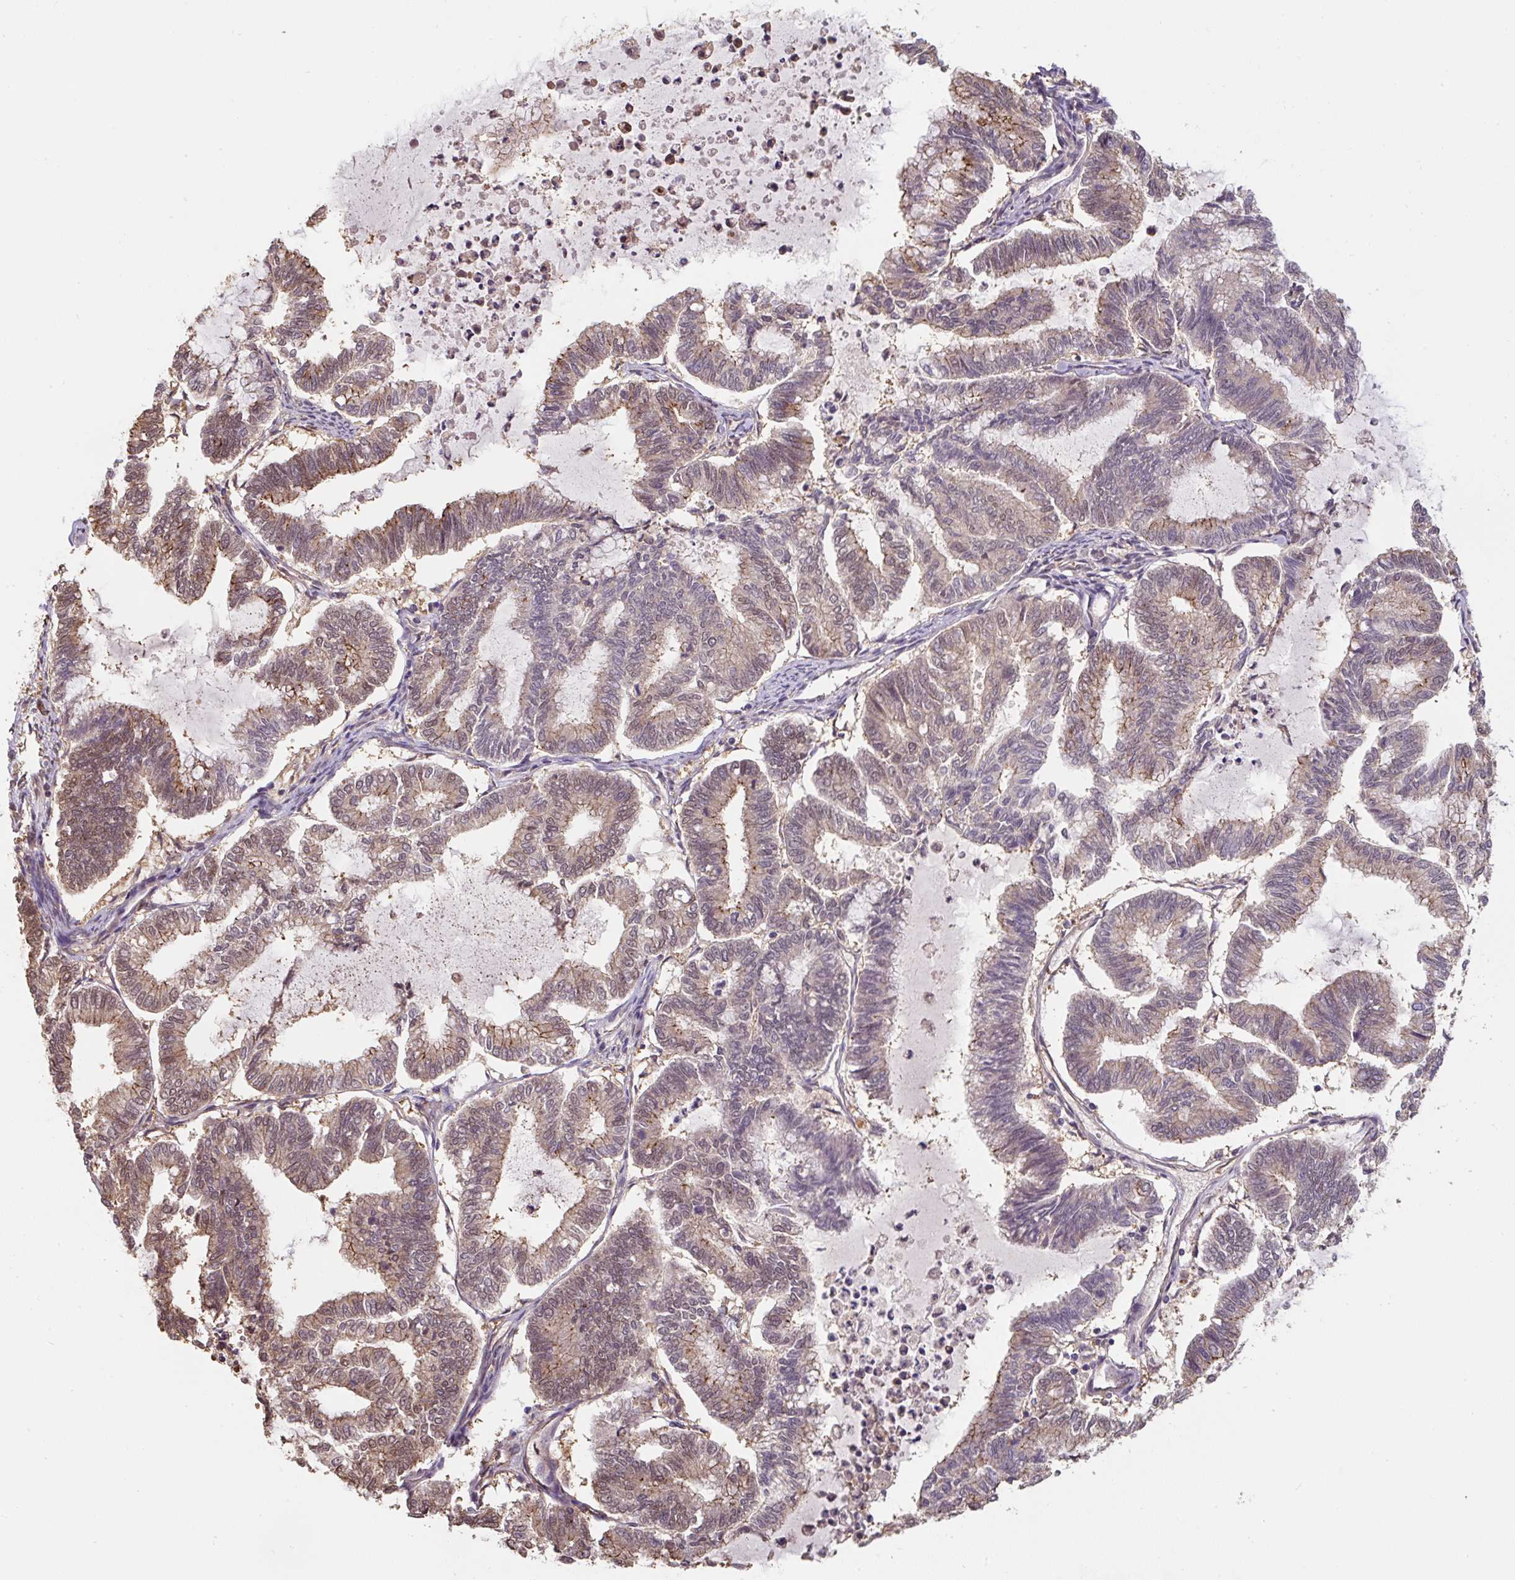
{"staining": {"intensity": "weak", "quantity": "25%-75%", "location": "cytoplasmic/membranous,nuclear"}, "tissue": "endometrial cancer", "cell_type": "Tumor cells", "image_type": "cancer", "snomed": [{"axis": "morphology", "description": "Adenocarcinoma, NOS"}, {"axis": "topography", "description": "Endometrium"}], "caption": "Protein expression analysis of human adenocarcinoma (endometrial) reveals weak cytoplasmic/membranous and nuclear expression in approximately 25%-75% of tumor cells.", "gene": "ST13", "patient": {"sex": "female", "age": 79}}